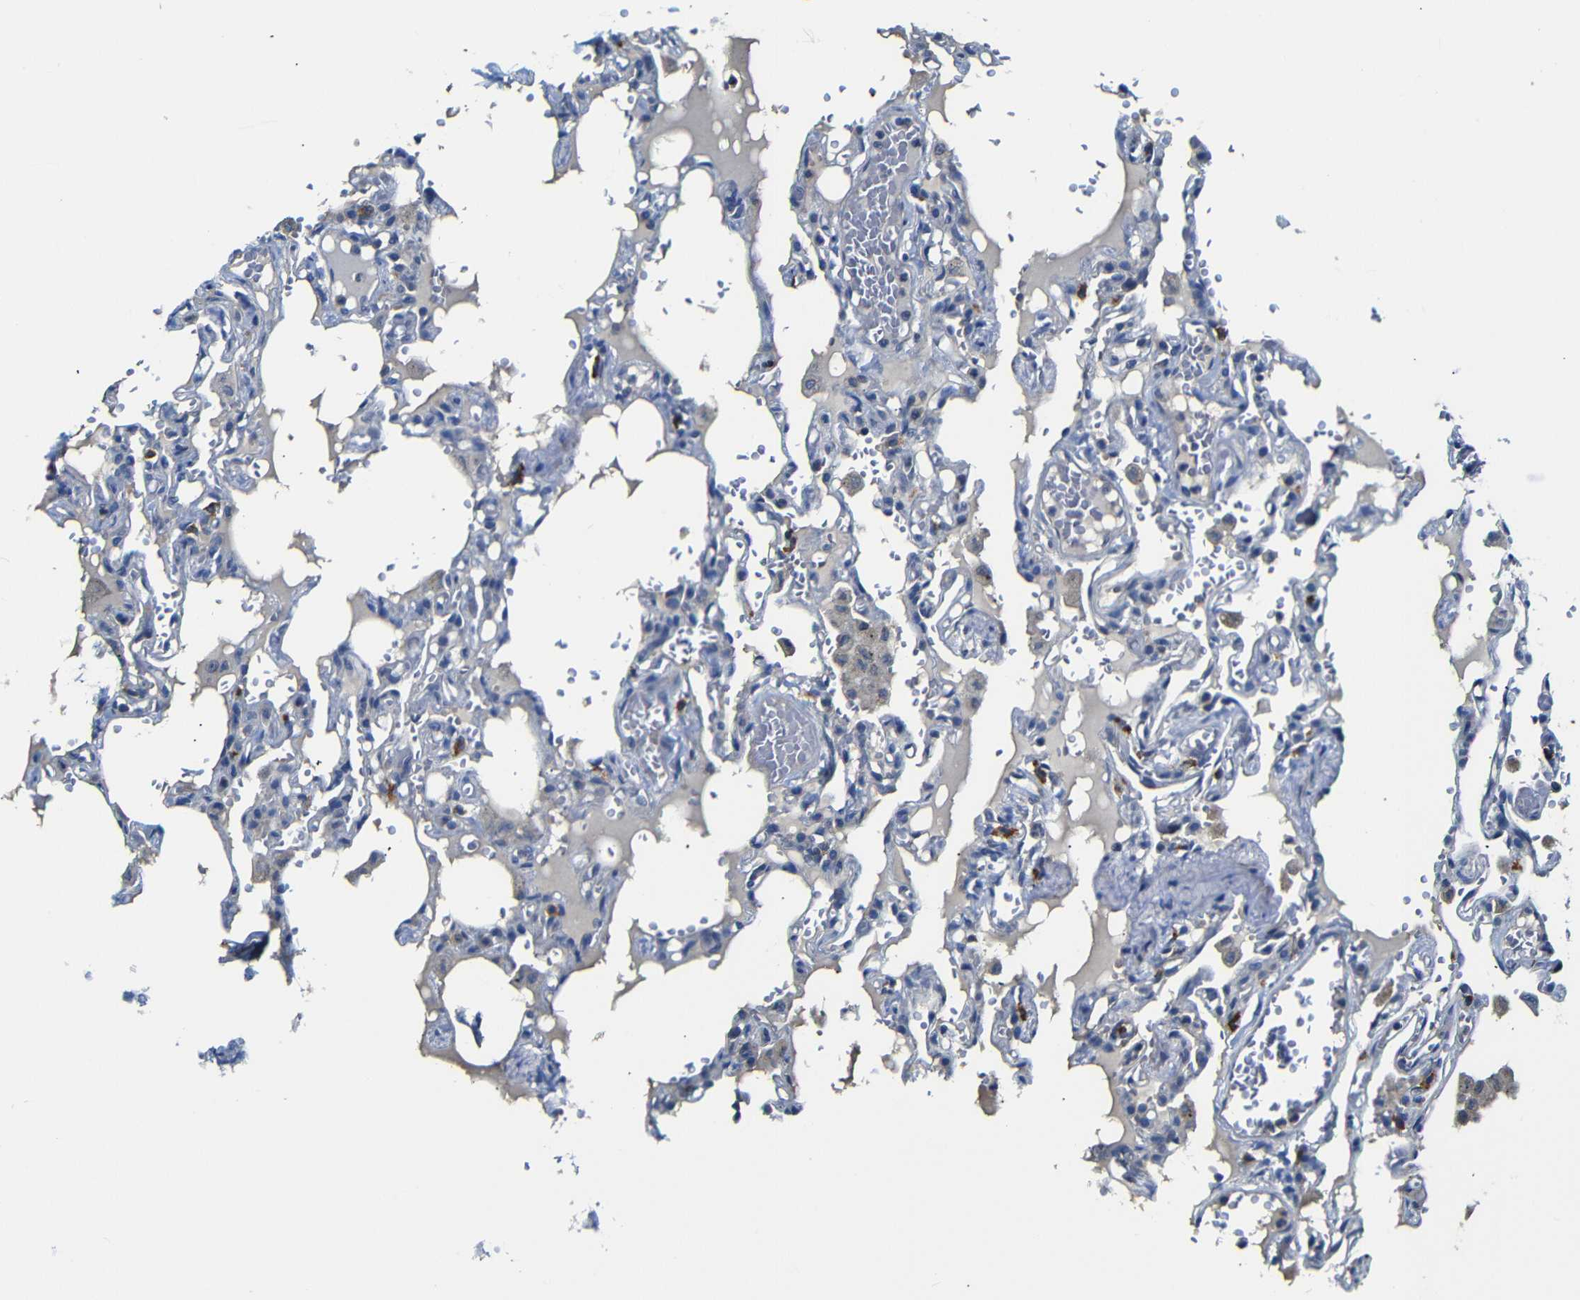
{"staining": {"intensity": "negative", "quantity": "none", "location": "none"}, "tissue": "lung", "cell_type": "Alveolar cells", "image_type": "normal", "snomed": [{"axis": "morphology", "description": "Normal tissue, NOS"}, {"axis": "topography", "description": "Lung"}], "caption": "High power microscopy micrograph of an immunohistochemistry (IHC) histopathology image of benign lung, revealing no significant staining in alveolar cells.", "gene": "AFDN", "patient": {"sex": "male", "age": 21}}